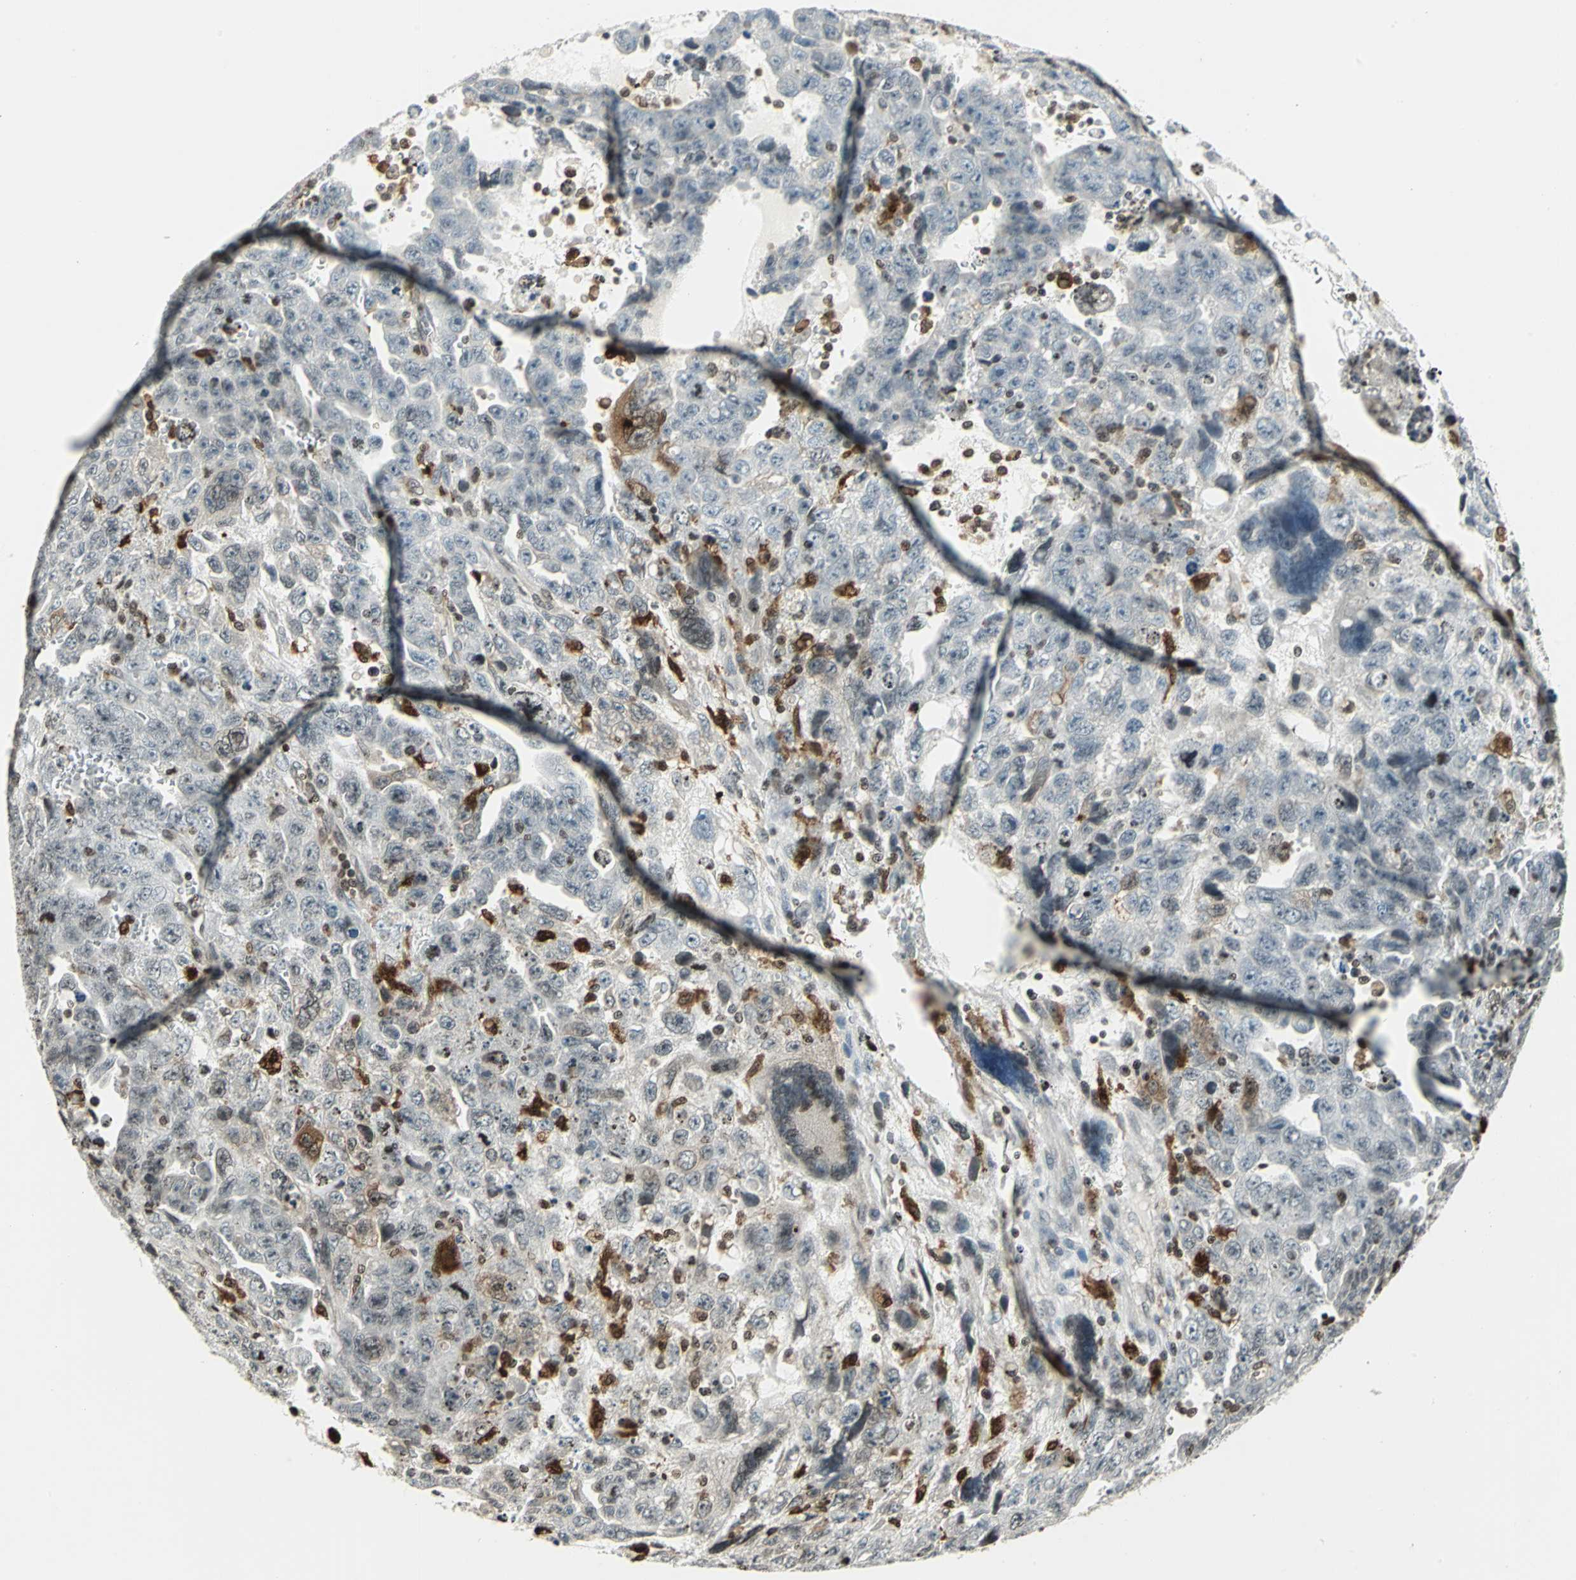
{"staining": {"intensity": "moderate", "quantity": "<25%", "location": "cytoplasmic/membranous,nuclear"}, "tissue": "testis cancer", "cell_type": "Tumor cells", "image_type": "cancer", "snomed": [{"axis": "morphology", "description": "Carcinoma, Embryonal, NOS"}, {"axis": "topography", "description": "Testis"}], "caption": "Testis cancer (embryonal carcinoma) was stained to show a protein in brown. There is low levels of moderate cytoplasmic/membranous and nuclear positivity in approximately <25% of tumor cells.", "gene": "LGALS3", "patient": {"sex": "male", "age": 28}}